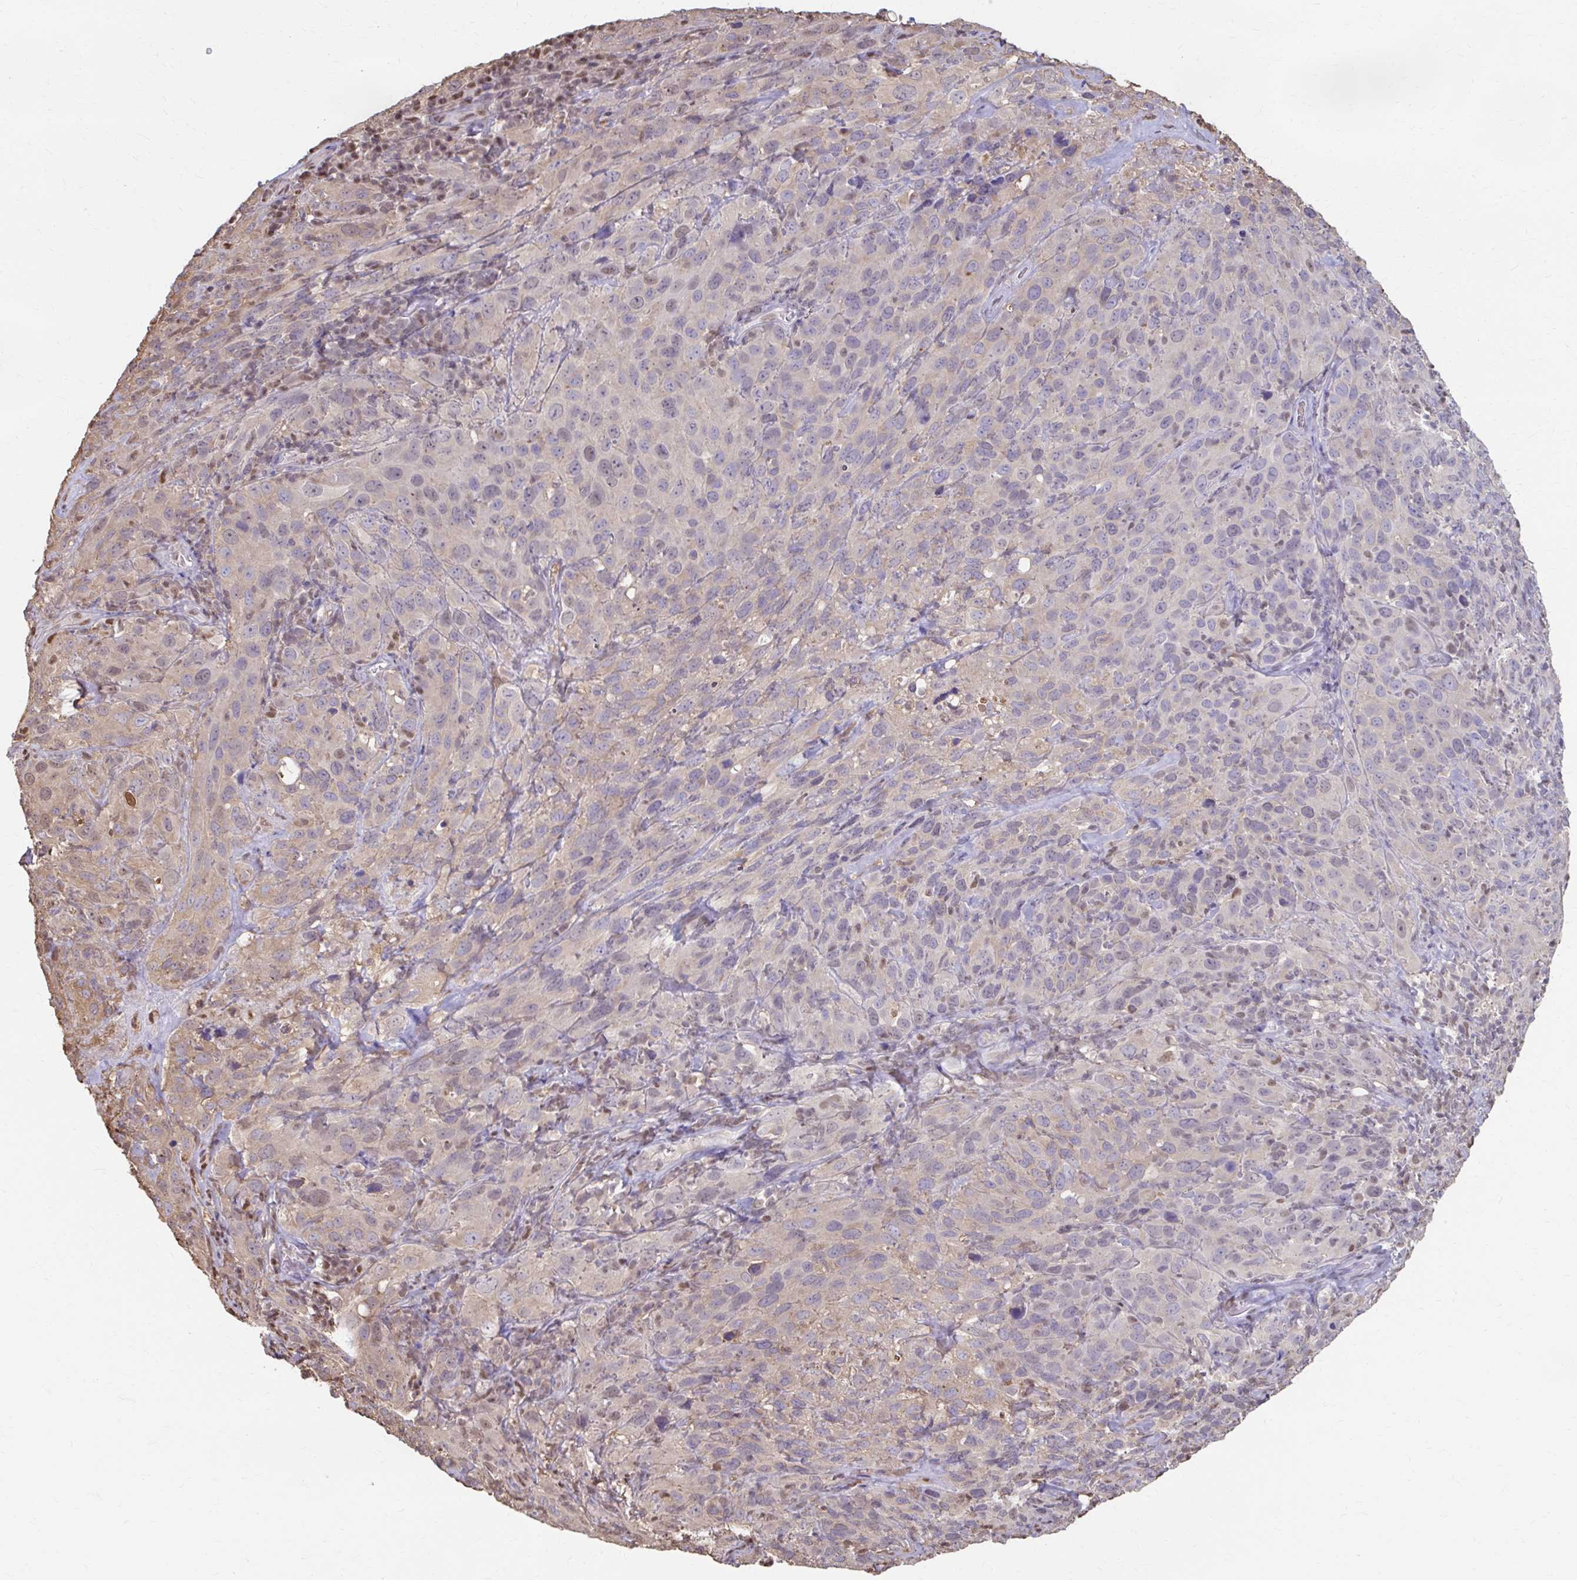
{"staining": {"intensity": "negative", "quantity": "none", "location": "none"}, "tissue": "cervical cancer", "cell_type": "Tumor cells", "image_type": "cancer", "snomed": [{"axis": "morphology", "description": "Squamous cell carcinoma, NOS"}, {"axis": "topography", "description": "Cervix"}], "caption": "Immunohistochemistry (IHC) photomicrograph of neoplastic tissue: cervical squamous cell carcinoma stained with DAB reveals no significant protein staining in tumor cells. Brightfield microscopy of IHC stained with DAB (3,3'-diaminobenzidine) (brown) and hematoxylin (blue), captured at high magnification.", "gene": "ING4", "patient": {"sex": "female", "age": 51}}